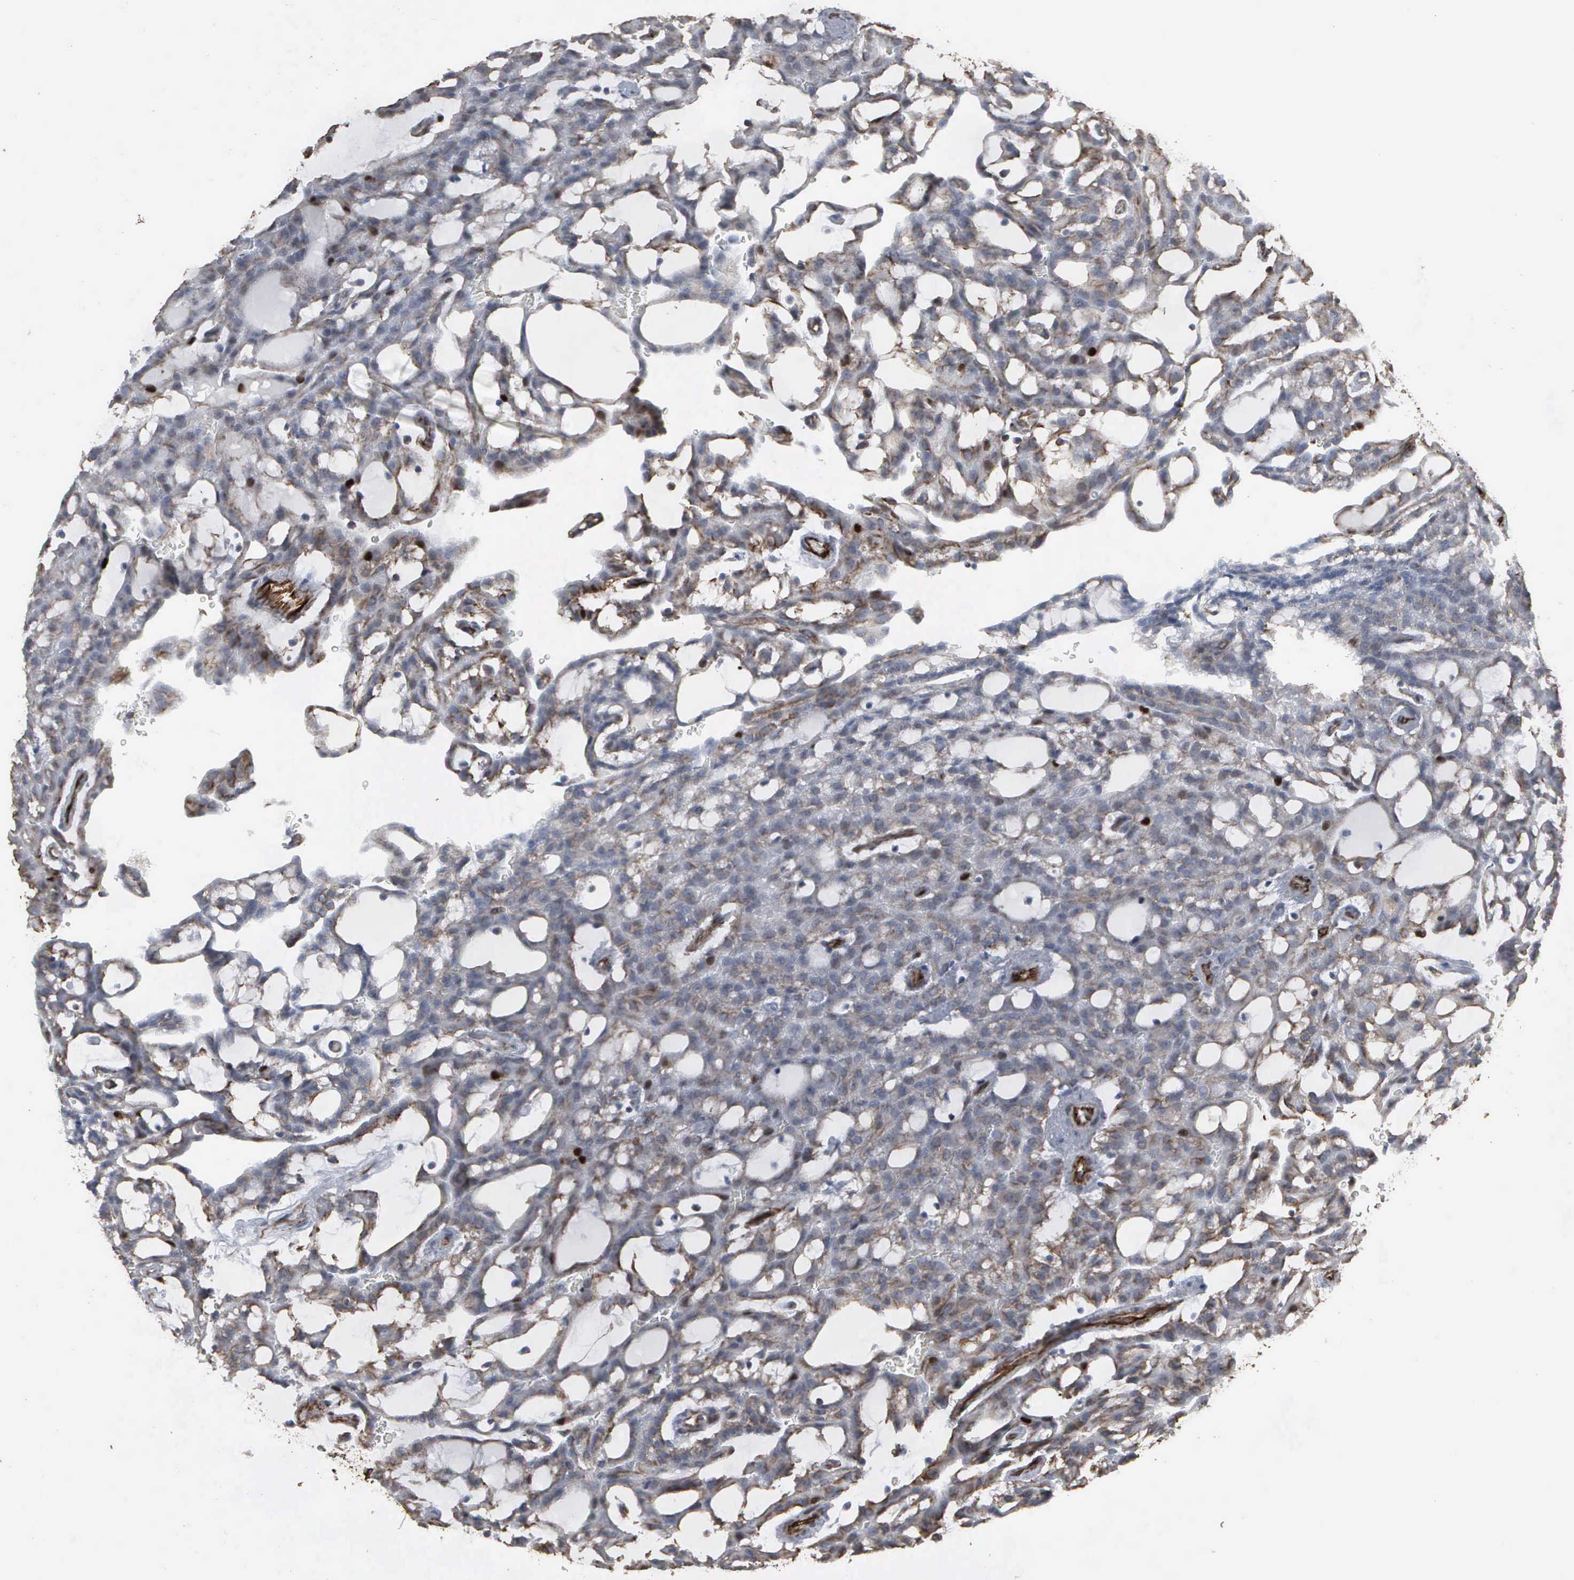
{"staining": {"intensity": "weak", "quantity": "25%-75%", "location": "cytoplasmic/membranous"}, "tissue": "renal cancer", "cell_type": "Tumor cells", "image_type": "cancer", "snomed": [{"axis": "morphology", "description": "Adenocarcinoma, NOS"}, {"axis": "topography", "description": "Kidney"}], "caption": "Immunohistochemistry (IHC) of human renal cancer (adenocarcinoma) shows low levels of weak cytoplasmic/membranous expression in approximately 25%-75% of tumor cells. Immunohistochemistry (IHC) stains the protein of interest in brown and the nuclei are stained blue.", "gene": "CCNE1", "patient": {"sex": "male", "age": 63}}